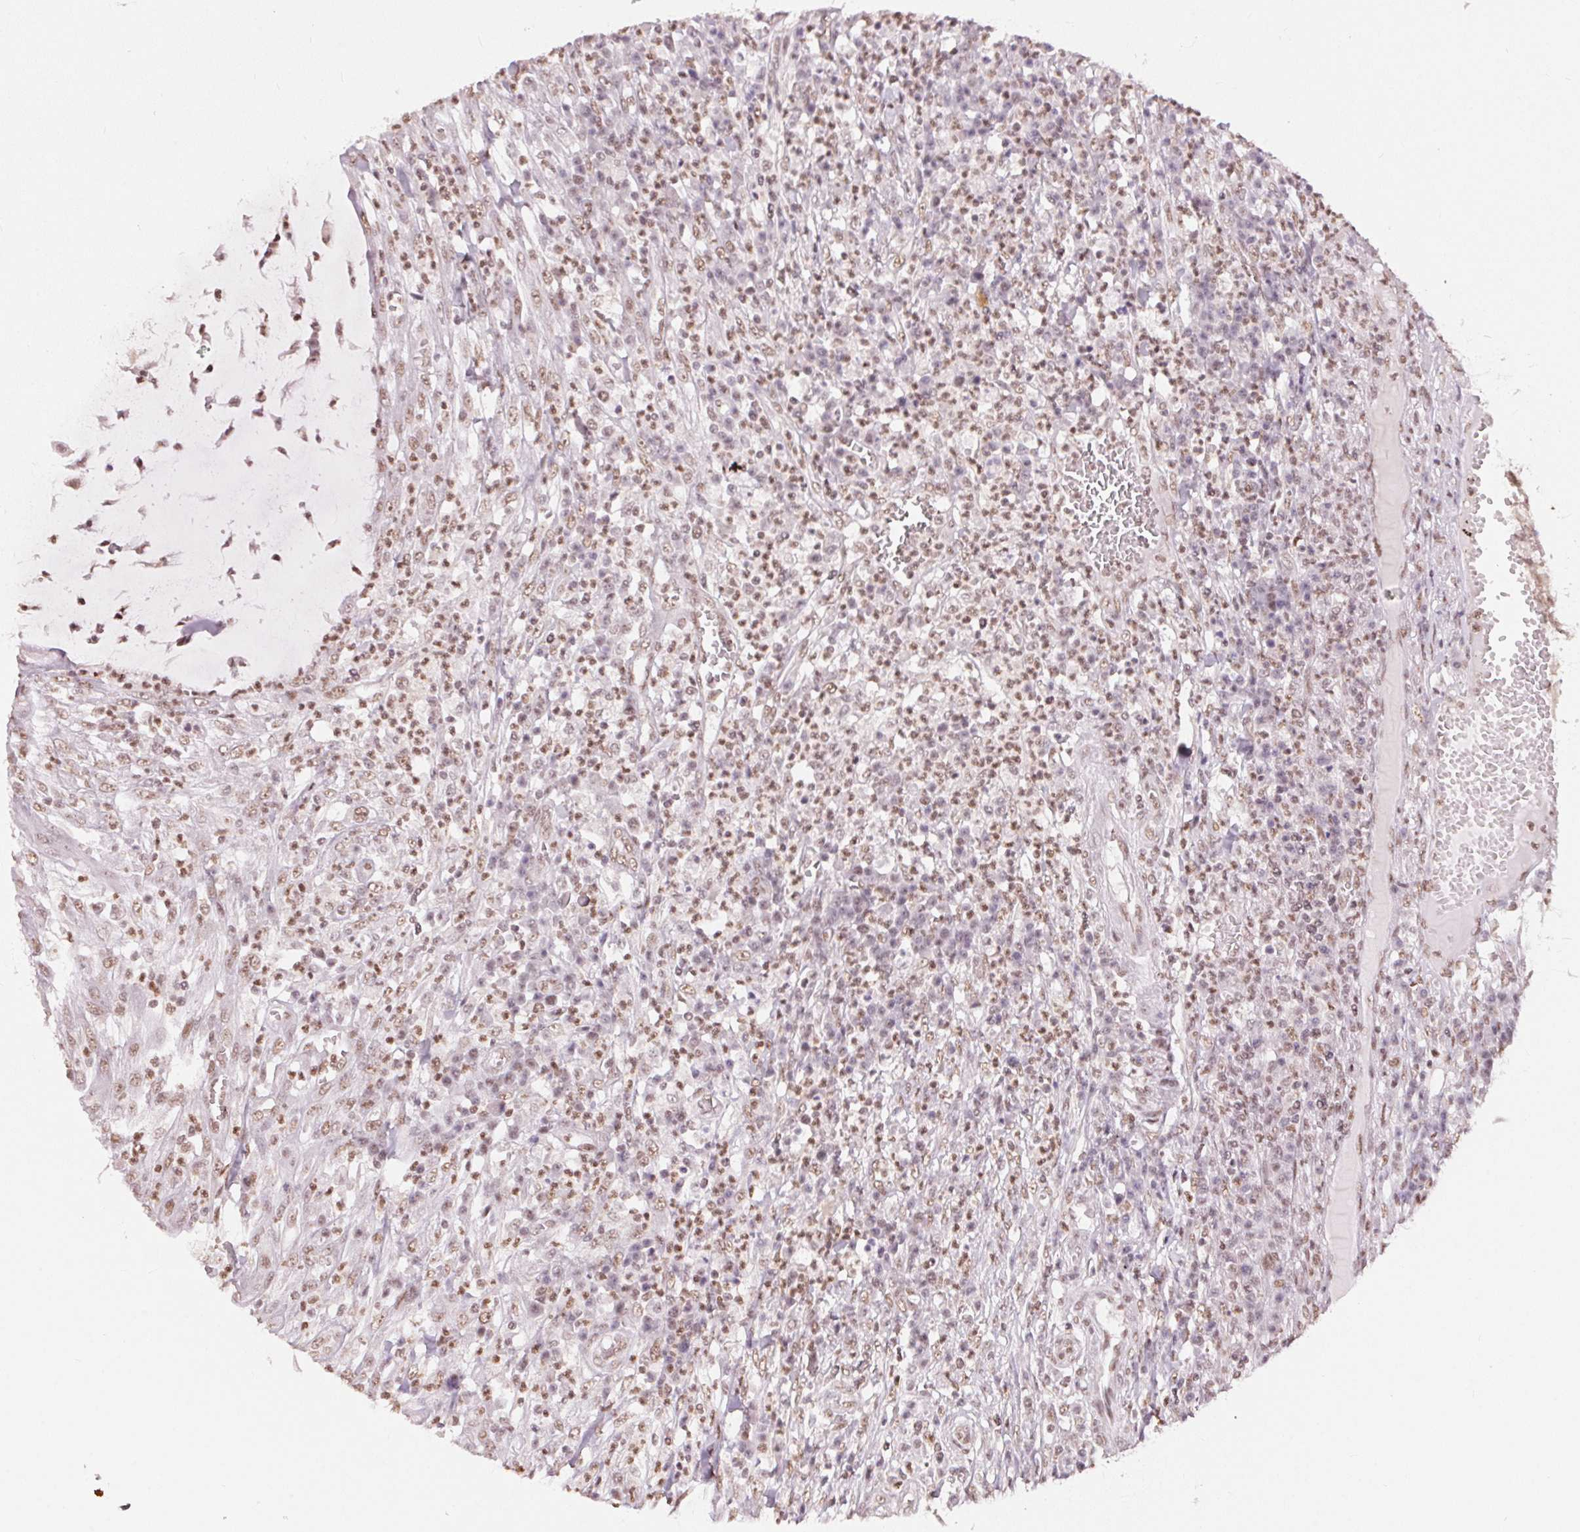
{"staining": {"intensity": "moderate", "quantity": "25%-75%", "location": "nuclear"}, "tissue": "colorectal cancer", "cell_type": "Tumor cells", "image_type": "cancer", "snomed": [{"axis": "morphology", "description": "Adenocarcinoma, NOS"}, {"axis": "topography", "description": "Colon"}], "caption": "A histopathology image of human colorectal cancer stained for a protein reveals moderate nuclear brown staining in tumor cells. Immunohistochemistry (ihc) stains the protein of interest in brown and the nuclei are stained blue.", "gene": "NFE2L1", "patient": {"sex": "male", "age": 65}}